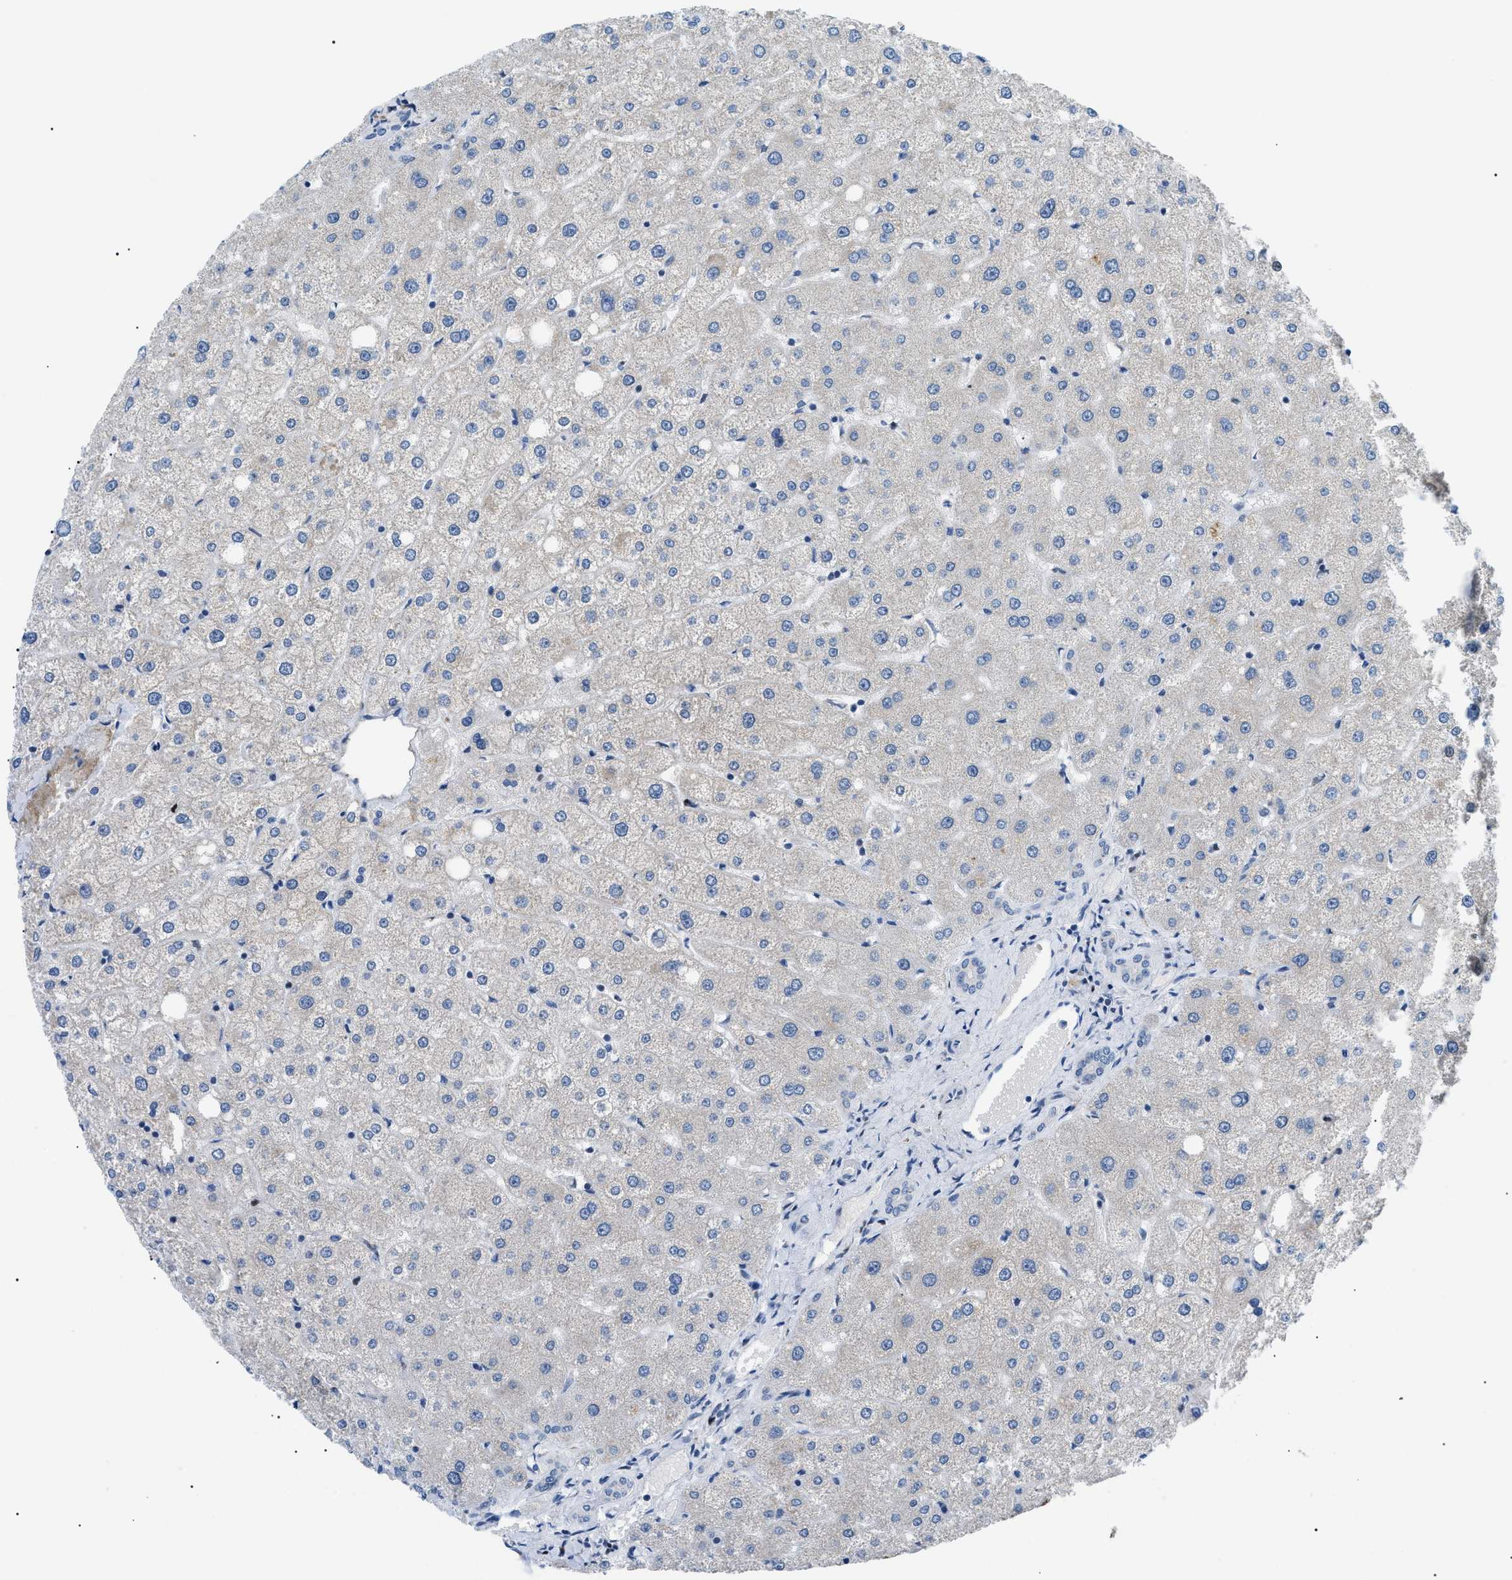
{"staining": {"intensity": "negative", "quantity": "none", "location": "none"}, "tissue": "liver", "cell_type": "Cholangiocytes", "image_type": "normal", "snomed": [{"axis": "morphology", "description": "Normal tissue, NOS"}, {"axis": "topography", "description": "Liver"}], "caption": "Immunohistochemical staining of unremarkable human liver reveals no significant staining in cholangiocytes.", "gene": "SMARCC1", "patient": {"sex": "male", "age": 73}}